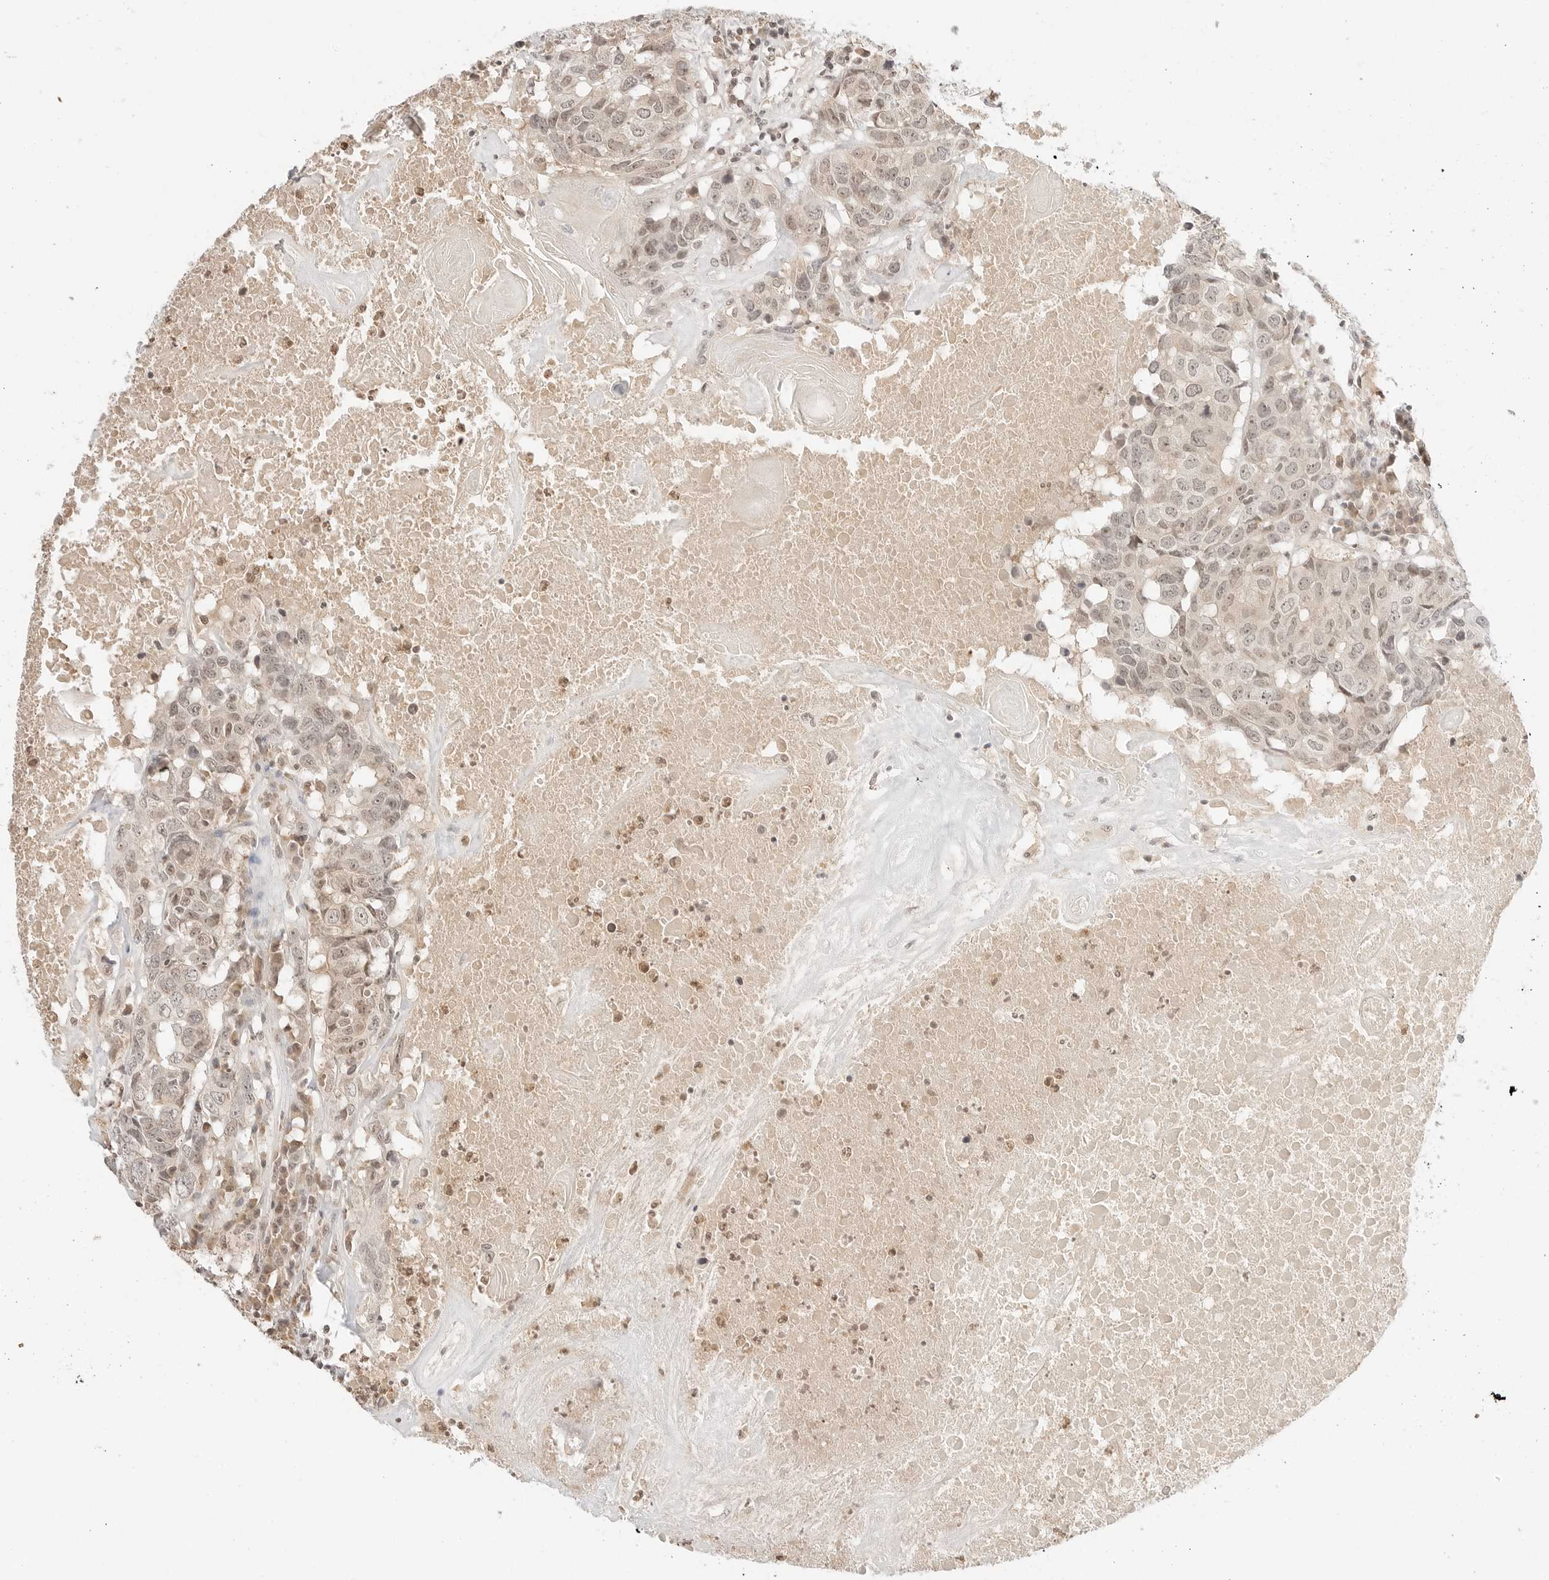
{"staining": {"intensity": "weak", "quantity": ">75%", "location": "nuclear"}, "tissue": "head and neck cancer", "cell_type": "Tumor cells", "image_type": "cancer", "snomed": [{"axis": "morphology", "description": "Squamous cell carcinoma, NOS"}, {"axis": "topography", "description": "Head-Neck"}], "caption": "High-power microscopy captured an immunohistochemistry histopathology image of head and neck cancer (squamous cell carcinoma), revealing weak nuclear staining in about >75% of tumor cells.", "gene": "RPS6KL1", "patient": {"sex": "male", "age": 66}}